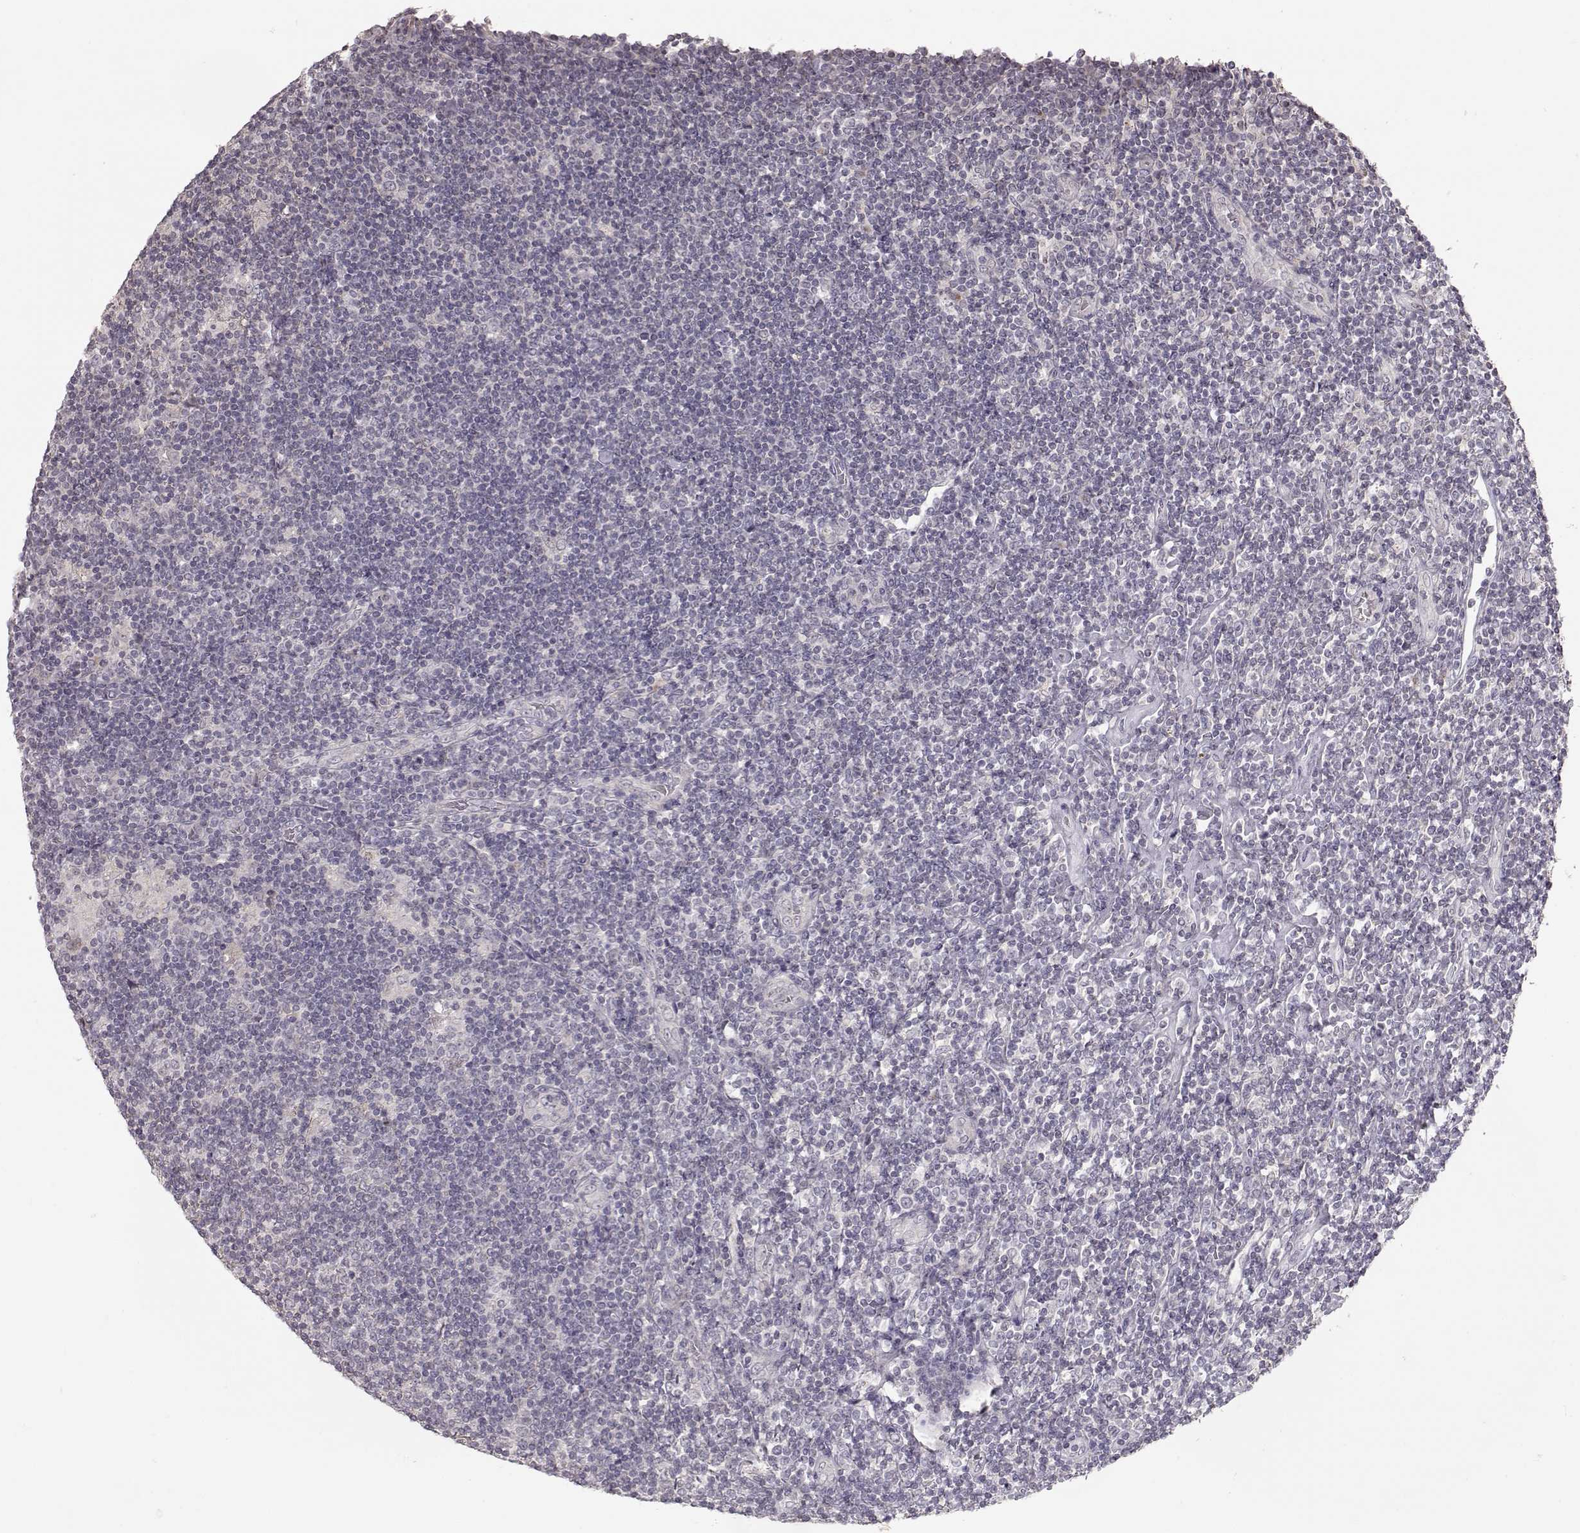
{"staining": {"intensity": "negative", "quantity": "none", "location": "none"}, "tissue": "lymphoma", "cell_type": "Tumor cells", "image_type": "cancer", "snomed": [{"axis": "morphology", "description": "Hodgkin's disease, NOS"}, {"axis": "topography", "description": "Lymph node"}], "caption": "Tumor cells are negative for protein expression in human lymphoma.", "gene": "PNMT", "patient": {"sex": "male", "age": 40}}